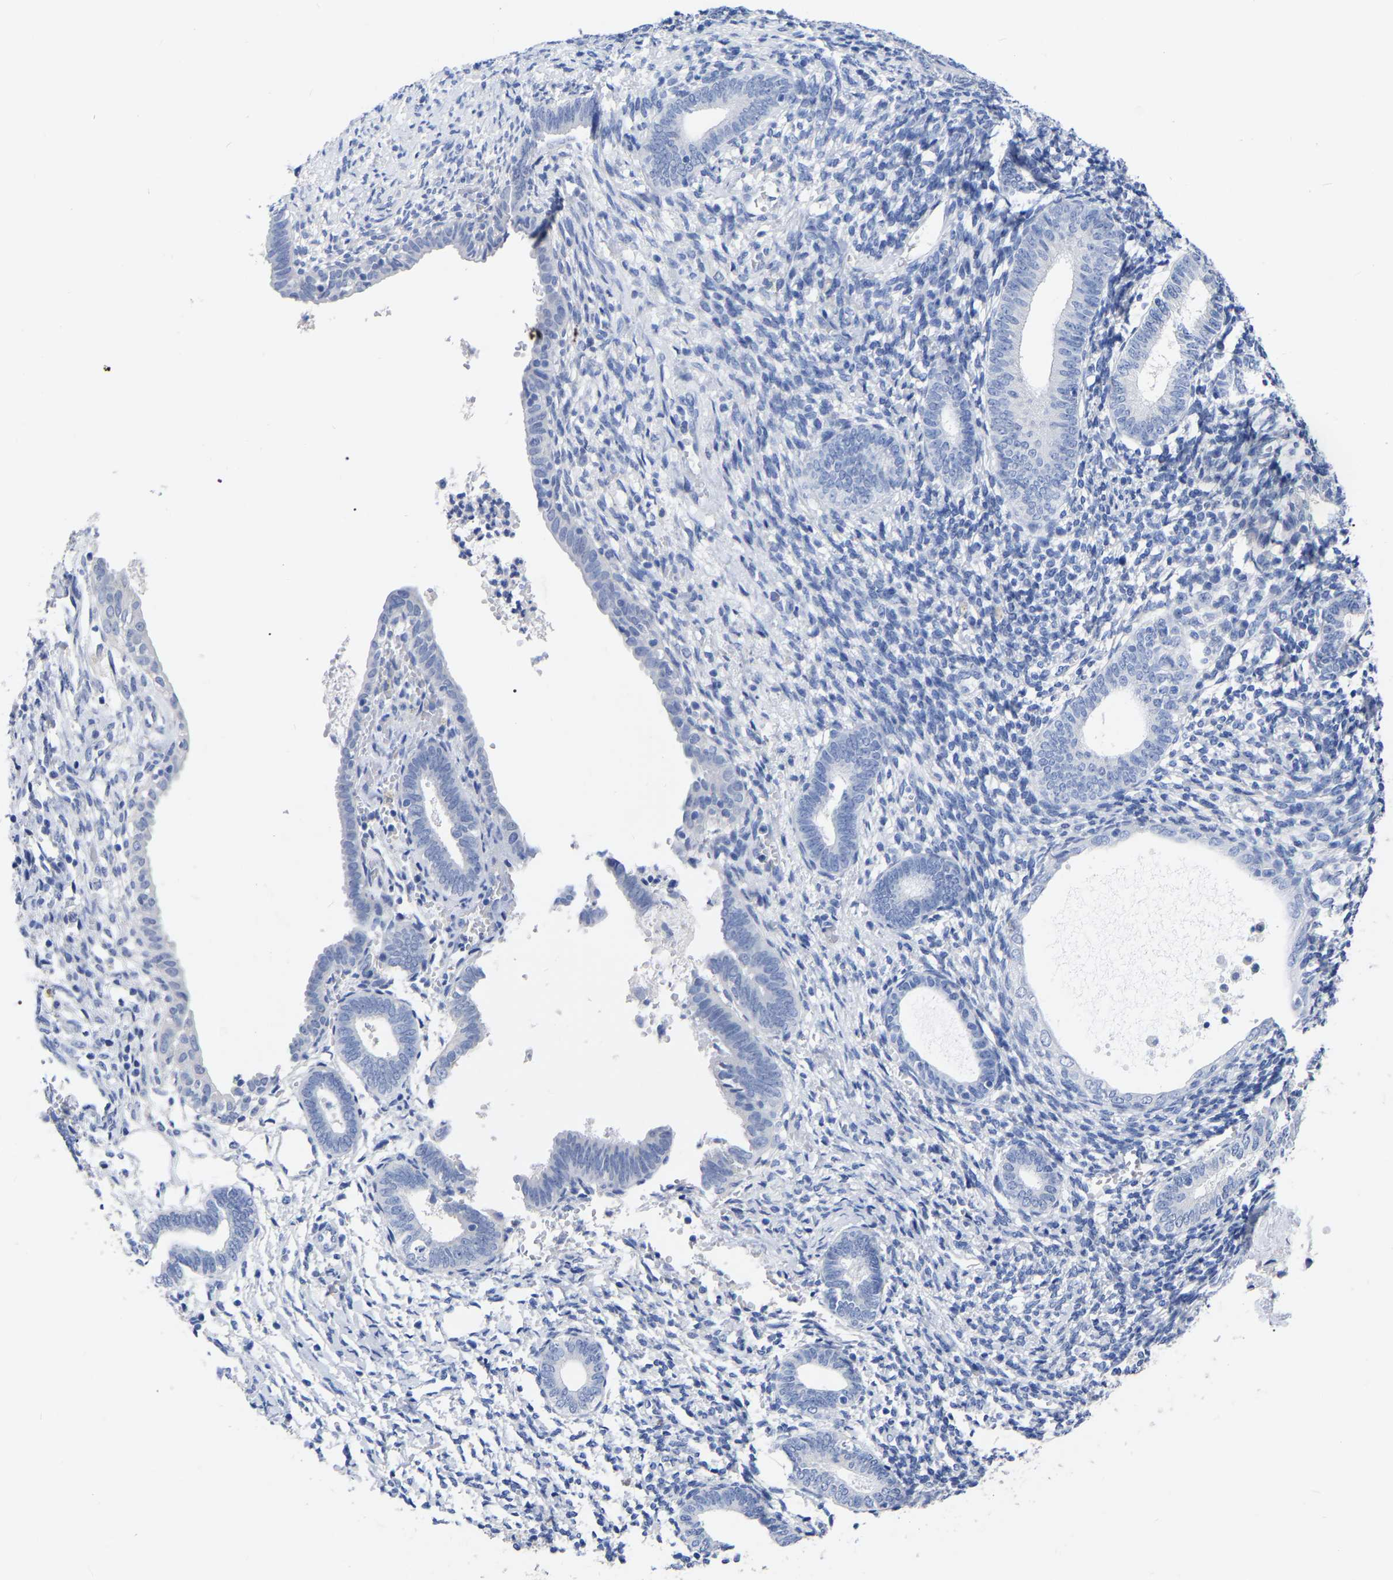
{"staining": {"intensity": "negative", "quantity": "none", "location": "none"}, "tissue": "endometrium", "cell_type": "Cells in endometrial stroma", "image_type": "normal", "snomed": [{"axis": "morphology", "description": "Normal tissue, NOS"}, {"axis": "morphology", "description": "Adenocarcinoma, NOS"}, {"axis": "topography", "description": "Endometrium"}], "caption": "This is a histopathology image of IHC staining of benign endometrium, which shows no positivity in cells in endometrial stroma.", "gene": "ANXA13", "patient": {"sex": "female", "age": 57}}